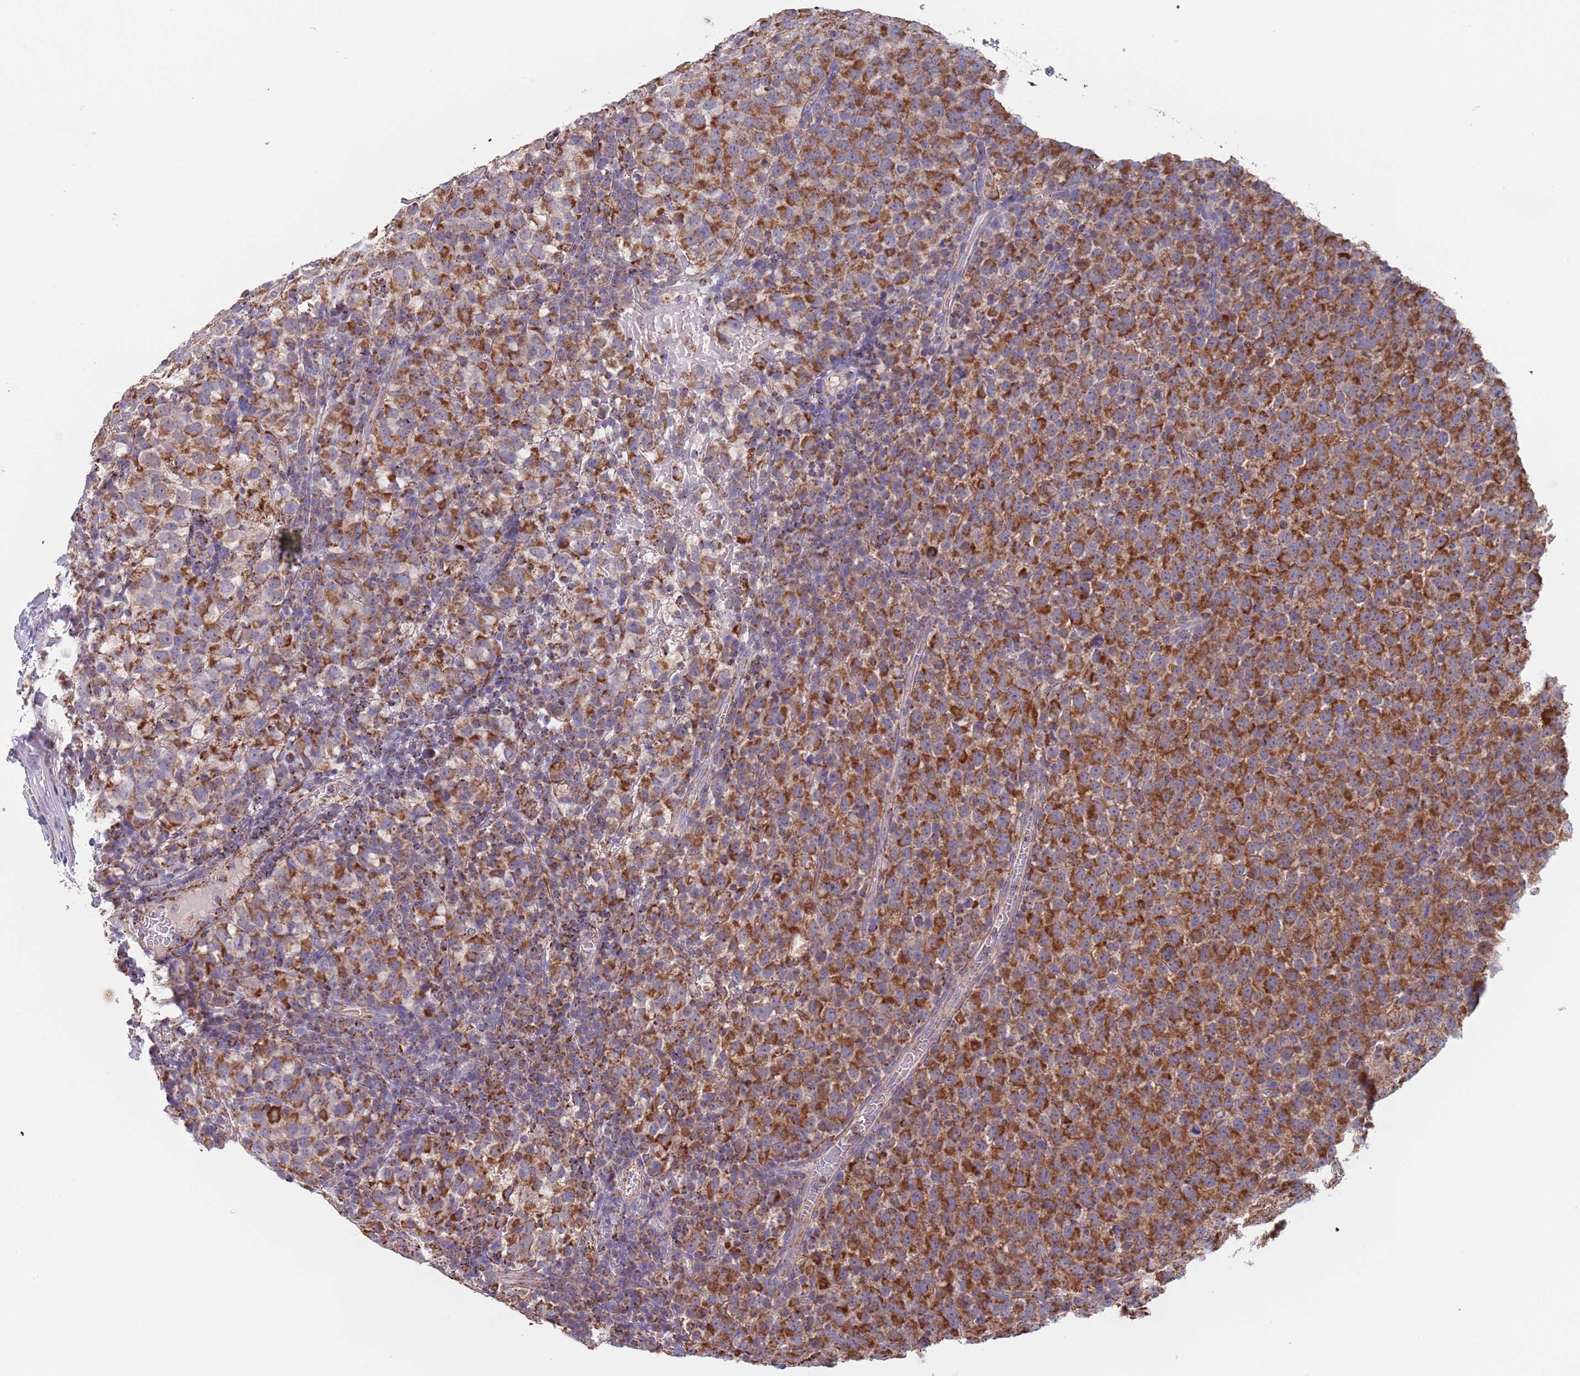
{"staining": {"intensity": "strong", "quantity": ">75%", "location": "cytoplasmic/membranous"}, "tissue": "testis cancer", "cell_type": "Tumor cells", "image_type": "cancer", "snomed": [{"axis": "morphology", "description": "Seminoma, NOS"}, {"axis": "topography", "description": "Testis"}], "caption": "Seminoma (testis) stained with DAB (3,3'-diaminobenzidine) IHC reveals high levels of strong cytoplasmic/membranous positivity in about >75% of tumor cells.", "gene": "PGP", "patient": {"sex": "male", "age": 65}}